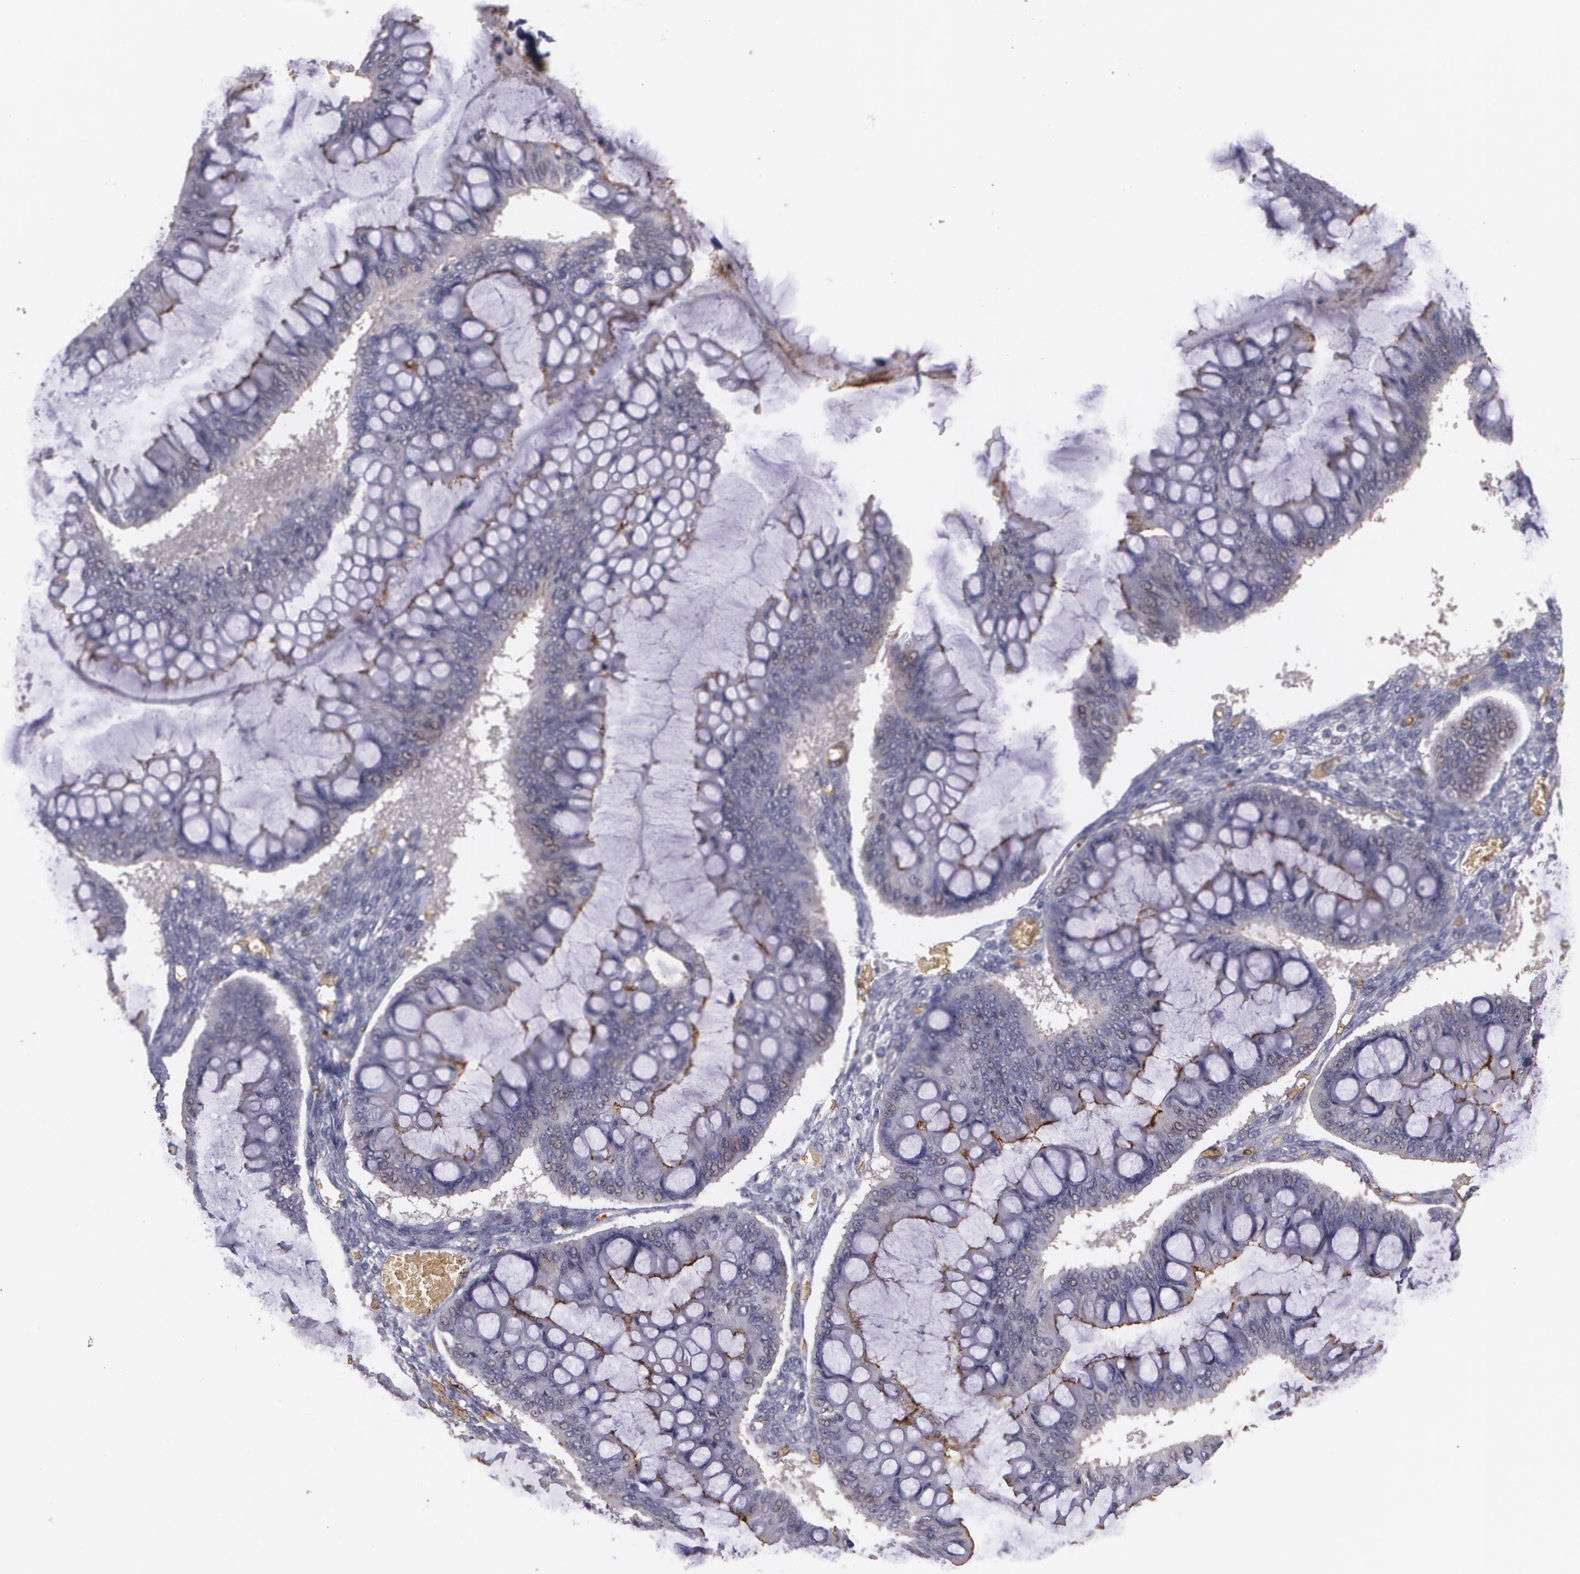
{"staining": {"intensity": "weak", "quantity": "25%-75%", "location": "cytoplasmic/membranous"}, "tissue": "ovarian cancer", "cell_type": "Tumor cells", "image_type": "cancer", "snomed": [{"axis": "morphology", "description": "Cystadenocarcinoma, mucinous, NOS"}, {"axis": "topography", "description": "Ovary"}], "caption": "Human ovarian cancer stained for a protein (brown) demonstrates weak cytoplasmic/membranous positive expression in about 25%-75% of tumor cells.", "gene": "ACE", "patient": {"sex": "female", "age": 73}}